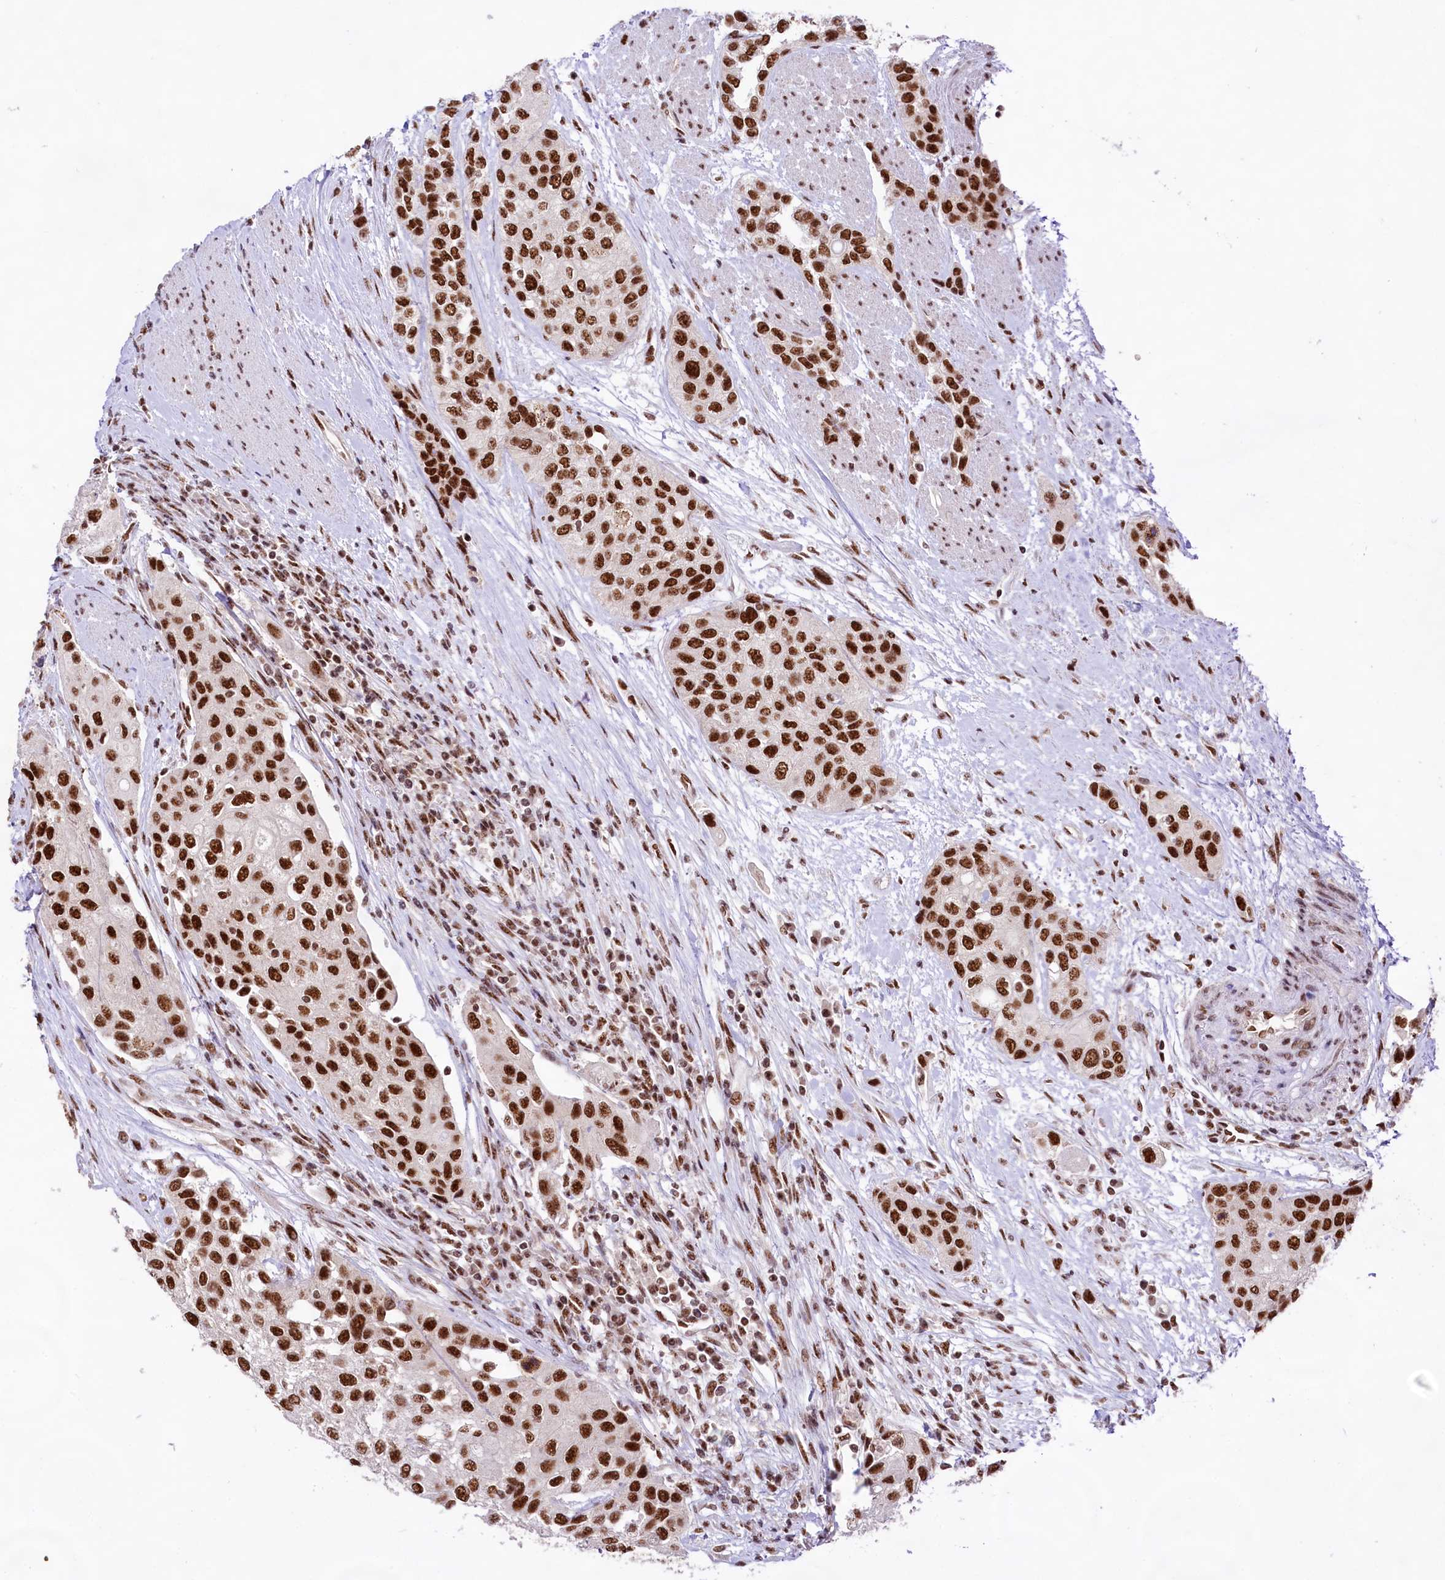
{"staining": {"intensity": "strong", "quantity": ">75%", "location": "nuclear"}, "tissue": "urothelial cancer", "cell_type": "Tumor cells", "image_type": "cancer", "snomed": [{"axis": "morphology", "description": "Normal tissue, NOS"}, {"axis": "morphology", "description": "Urothelial carcinoma, High grade"}, {"axis": "topography", "description": "Vascular tissue"}, {"axis": "topography", "description": "Urinary bladder"}], "caption": "Immunohistochemistry image of neoplastic tissue: human urothelial carcinoma (high-grade) stained using IHC shows high levels of strong protein expression localized specifically in the nuclear of tumor cells, appearing as a nuclear brown color.", "gene": "HIRA", "patient": {"sex": "female", "age": 56}}